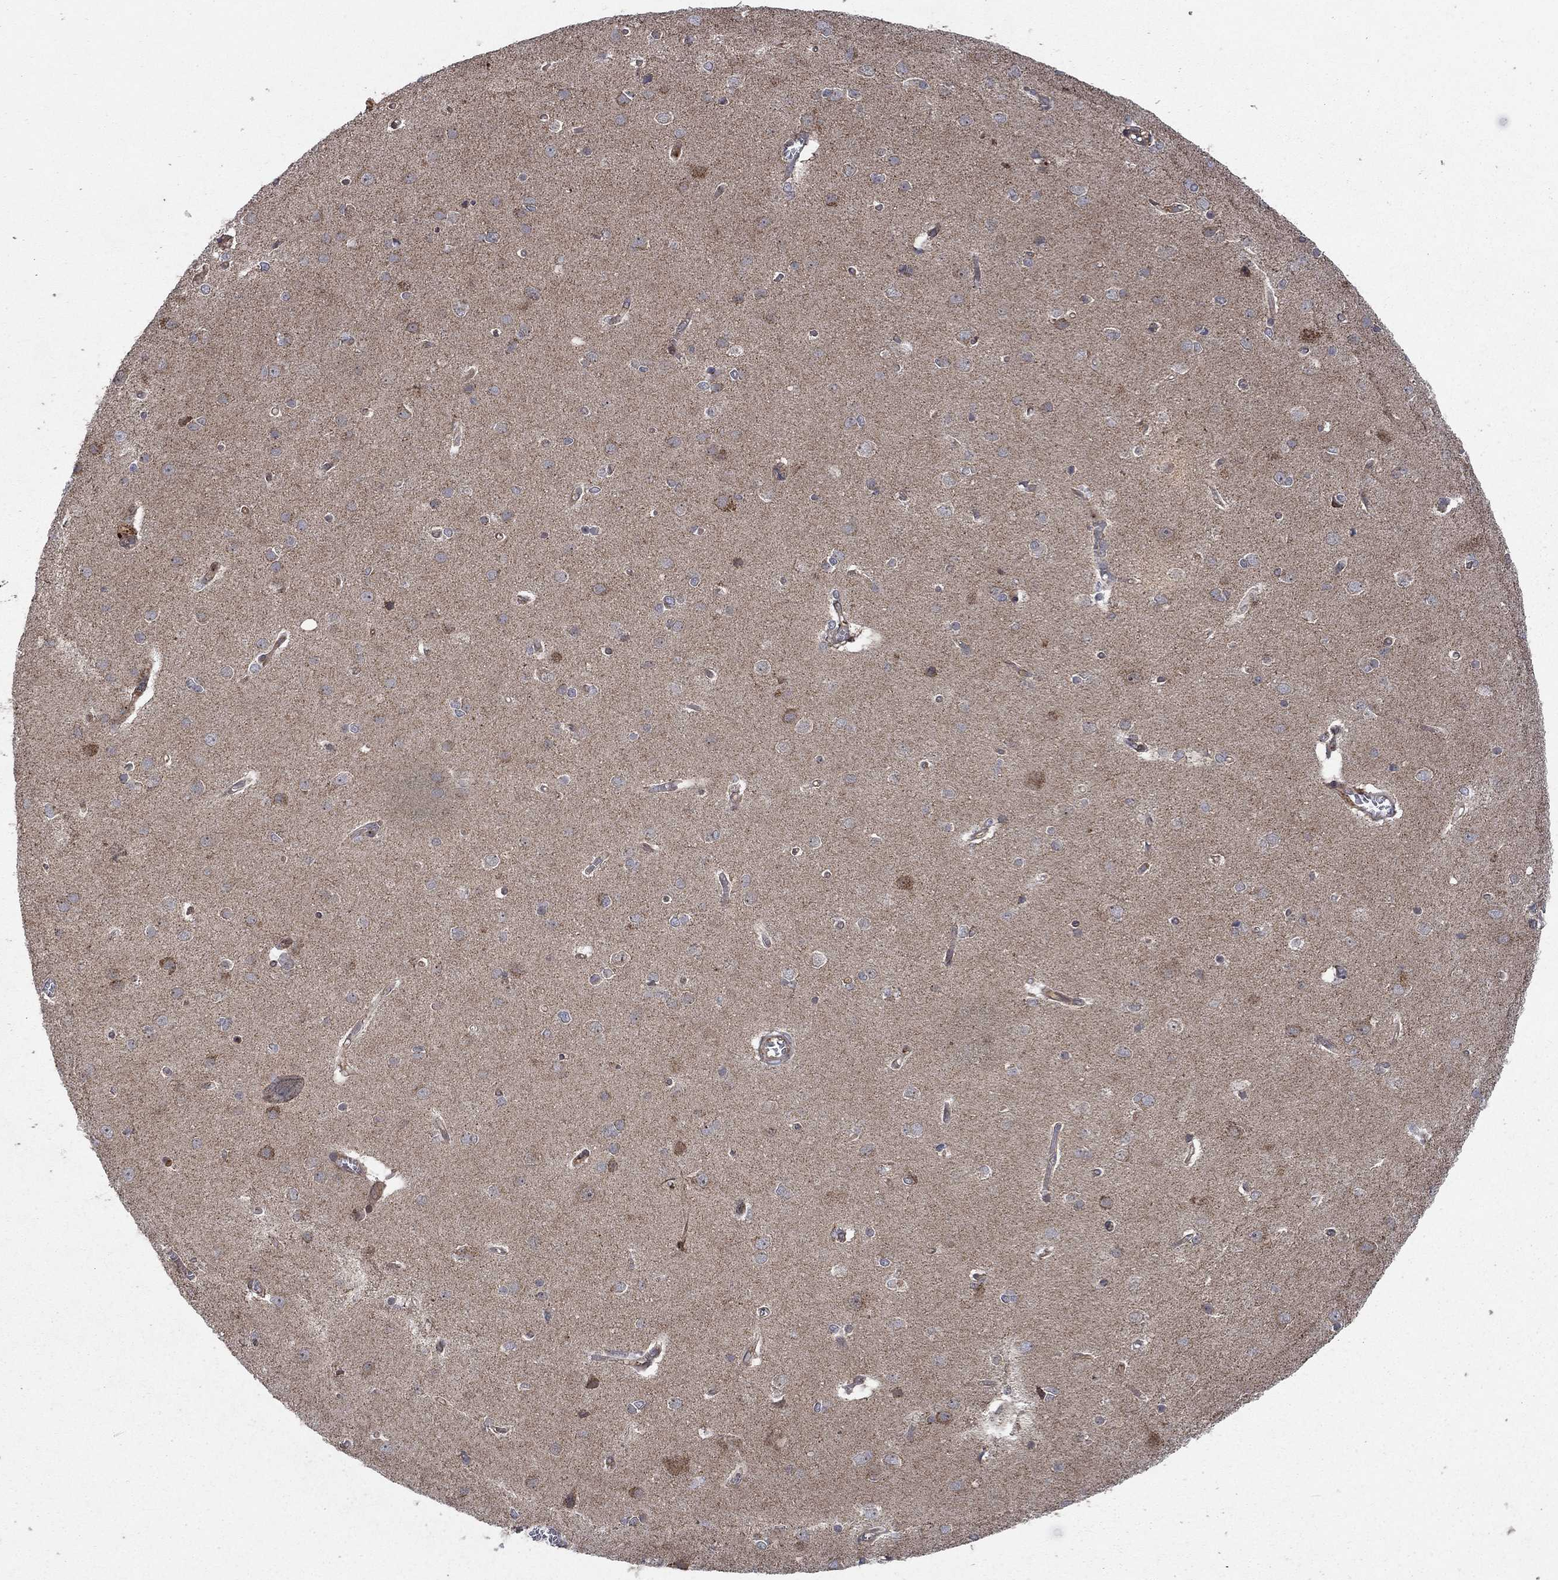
{"staining": {"intensity": "moderate", "quantity": "<25%", "location": "cytoplasmic/membranous"}, "tissue": "cerebral cortex", "cell_type": "Endothelial cells", "image_type": "normal", "snomed": [{"axis": "morphology", "description": "Normal tissue, NOS"}, {"axis": "topography", "description": "Cerebral cortex"}], "caption": "Immunohistochemistry (IHC) micrograph of benign human cerebral cortex stained for a protein (brown), which shows low levels of moderate cytoplasmic/membranous positivity in about <25% of endothelial cells.", "gene": "IFI35", "patient": {"sex": "male", "age": 37}}